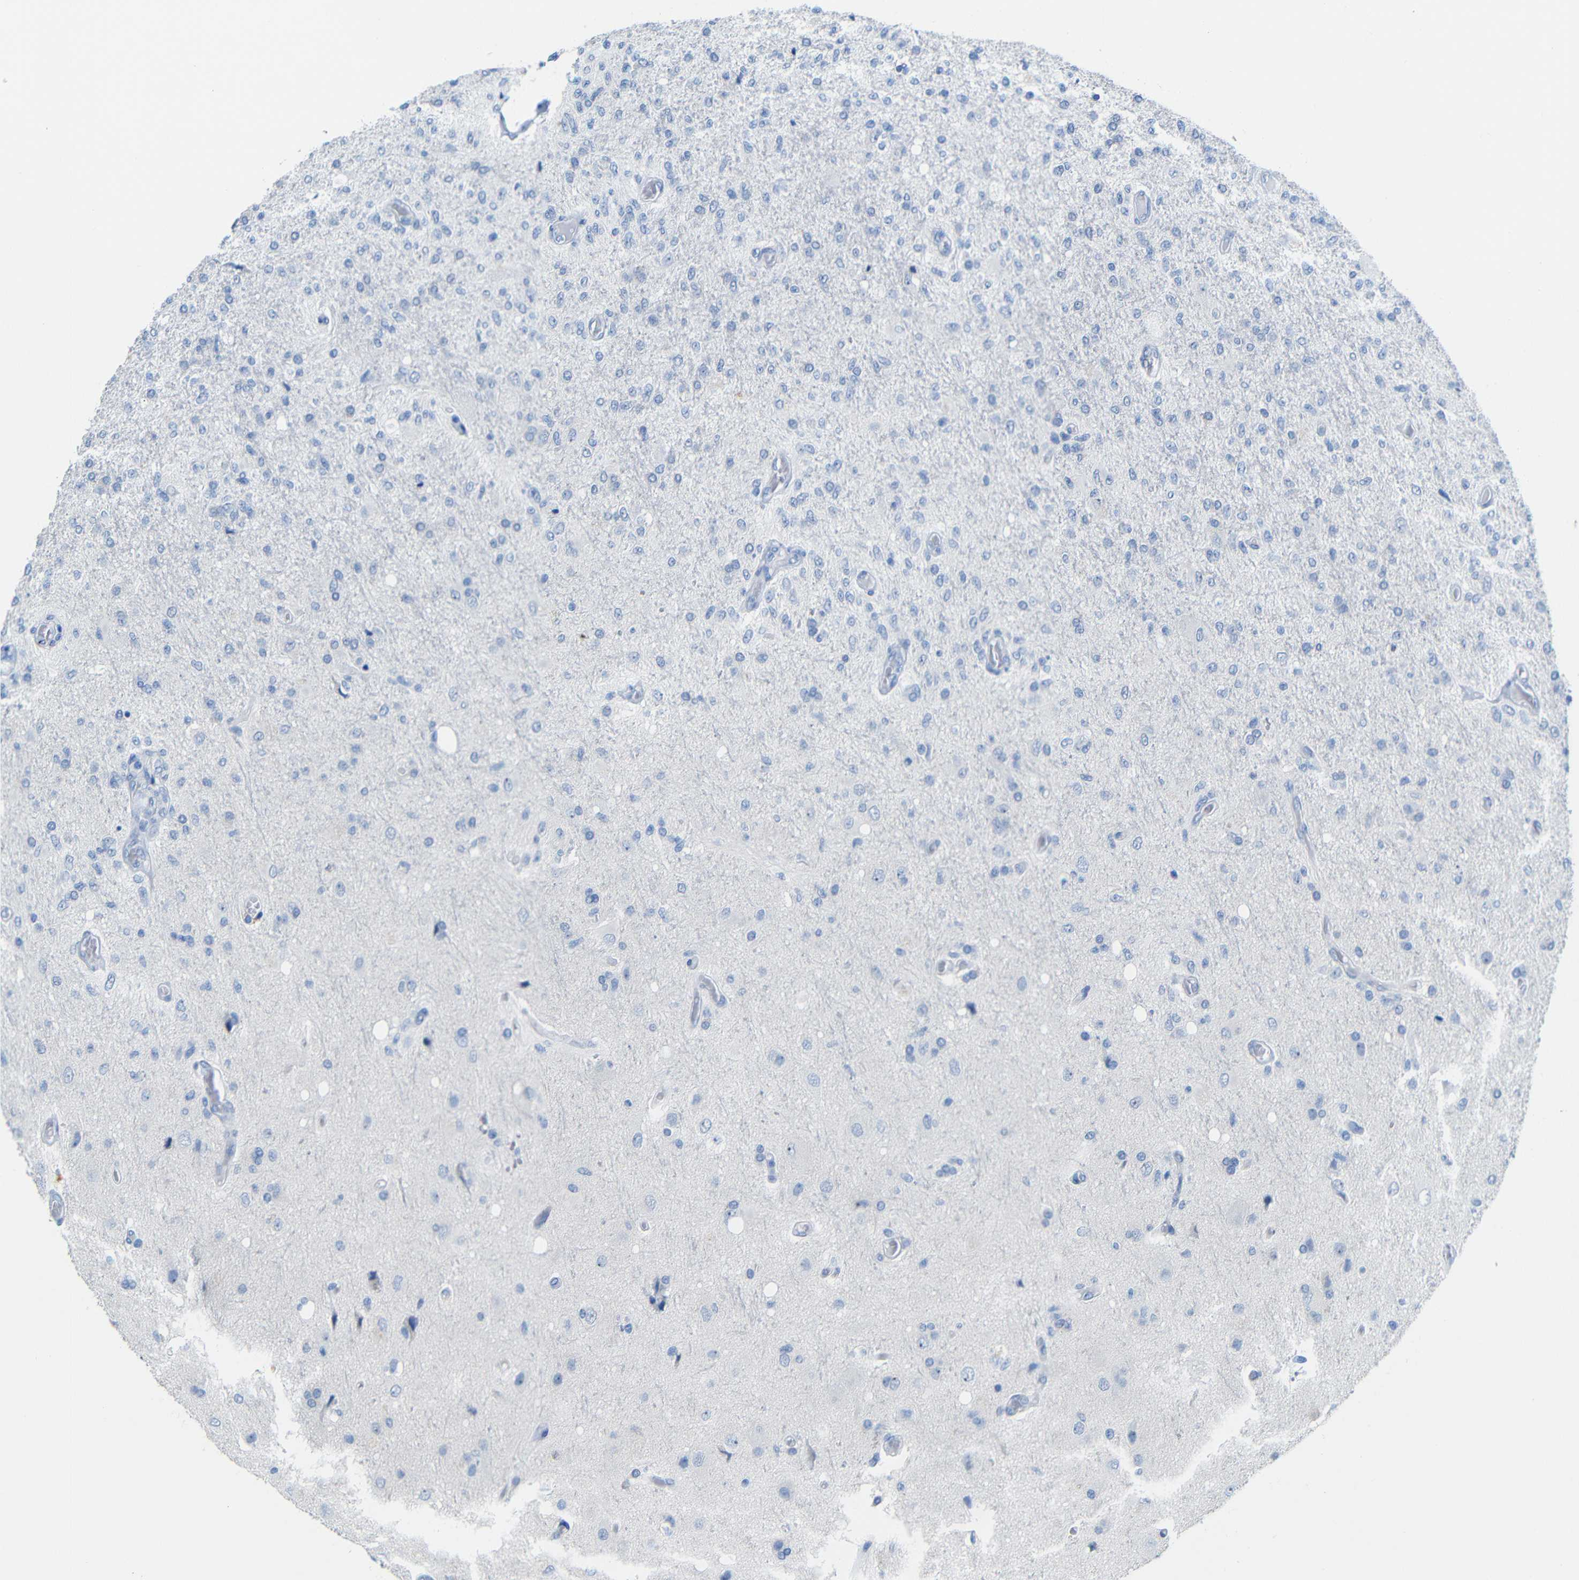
{"staining": {"intensity": "negative", "quantity": "none", "location": "none"}, "tissue": "glioma", "cell_type": "Tumor cells", "image_type": "cancer", "snomed": [{"axis": "morphology", "description": "Normal tissue, NOS"}, {"axis": "morphology", "description": "Glioma, malignant, High grade"}, {"axis": "topography", "description": "Cerebral cortex"}], "caption": "High magnification brightfield microscopy of malignant glioma (high-grade) stained with DAB (brown) and counterstained with hematoxylin (blue): tumor cells show no significant expression.", "gene": "C1orf210", "patient": {"sex": "male", "age": 77}}